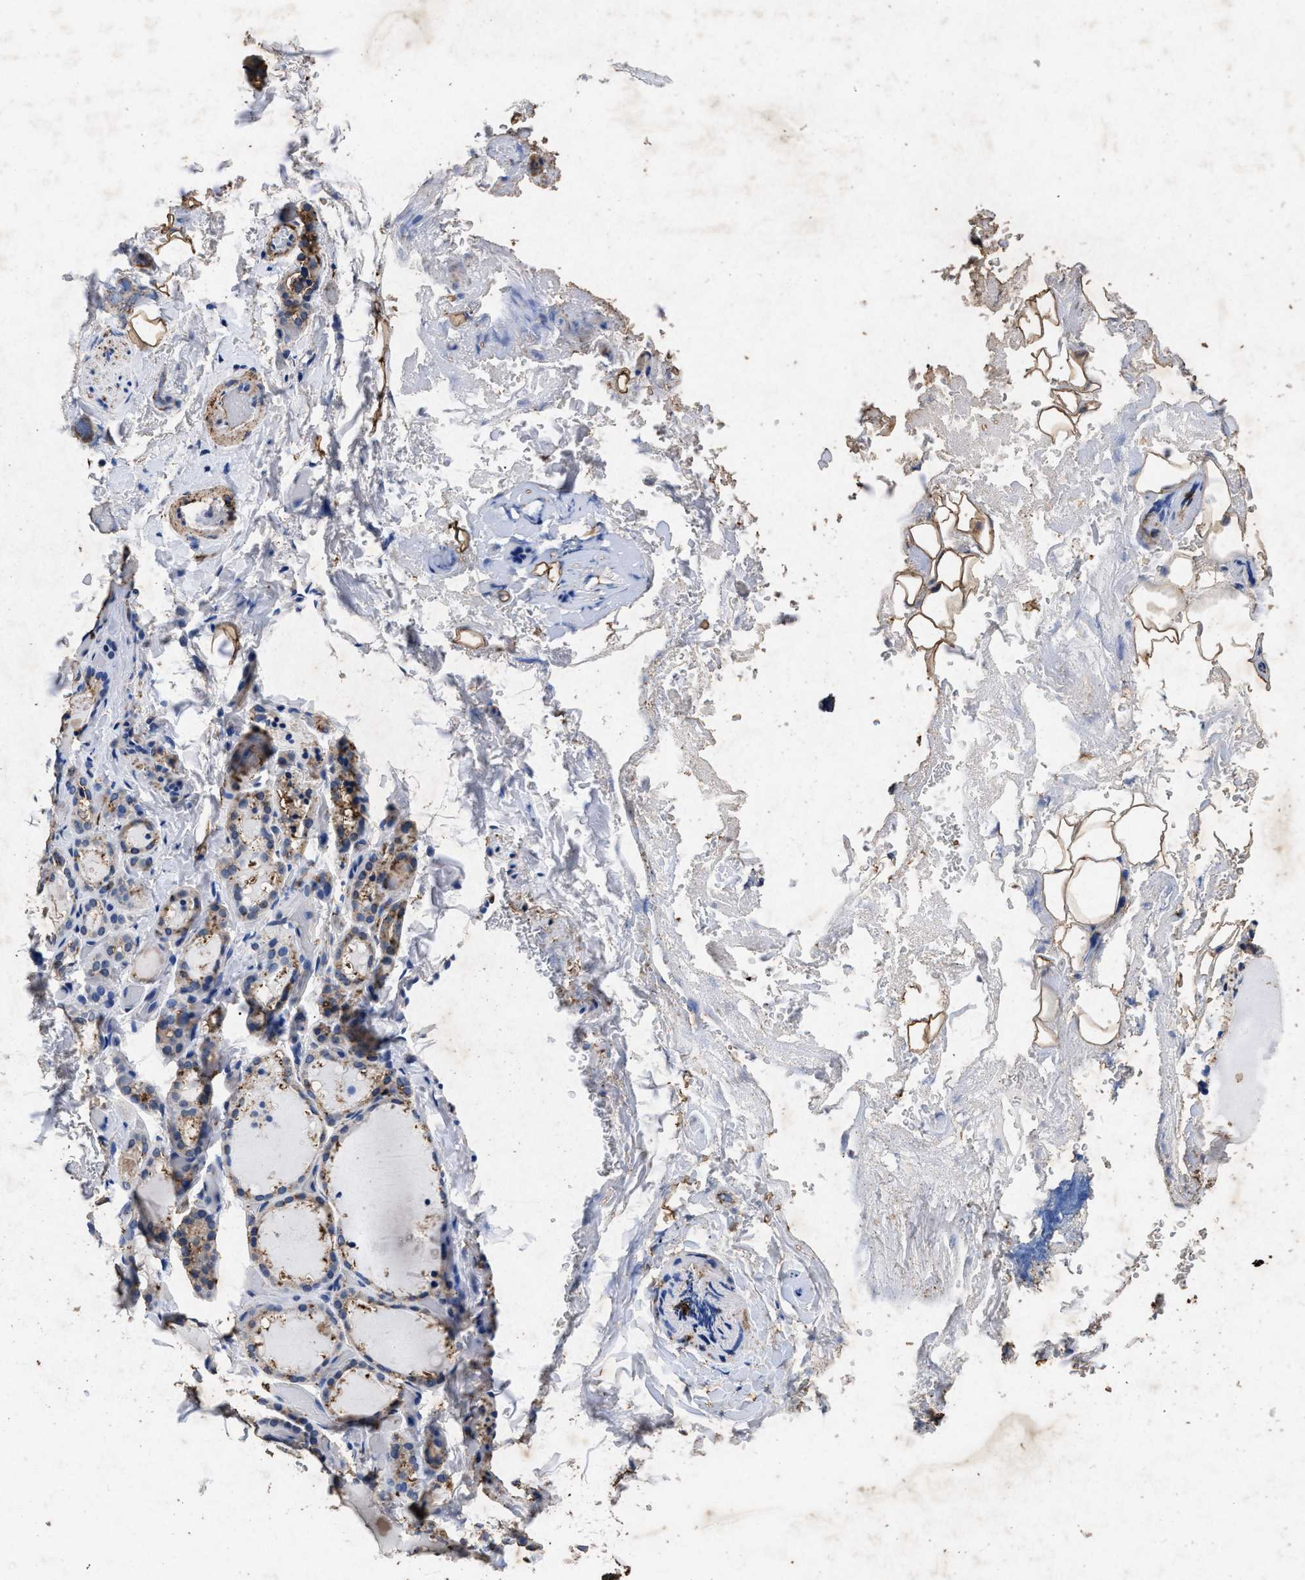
{"staining": {"intensity": "weak", "quantity": "<25%", "location": "cytoplasmic/membranous"}, "tissue": "thyroid gland", "cell_type": "Glandular cells", "image_type": "normal", "snomed": [{"axis": "morphology", "description": "Normal tissue, NOS"}, {"axis": "topography", "description": "Thyroid gland"}], "caption": "This is a micrograph of IHC staining of unremarkable thyroid gland, which shows no expression in glandular cells.", "gene": "LTB4R2", "patient": {"sex": "female", "age": 44}}